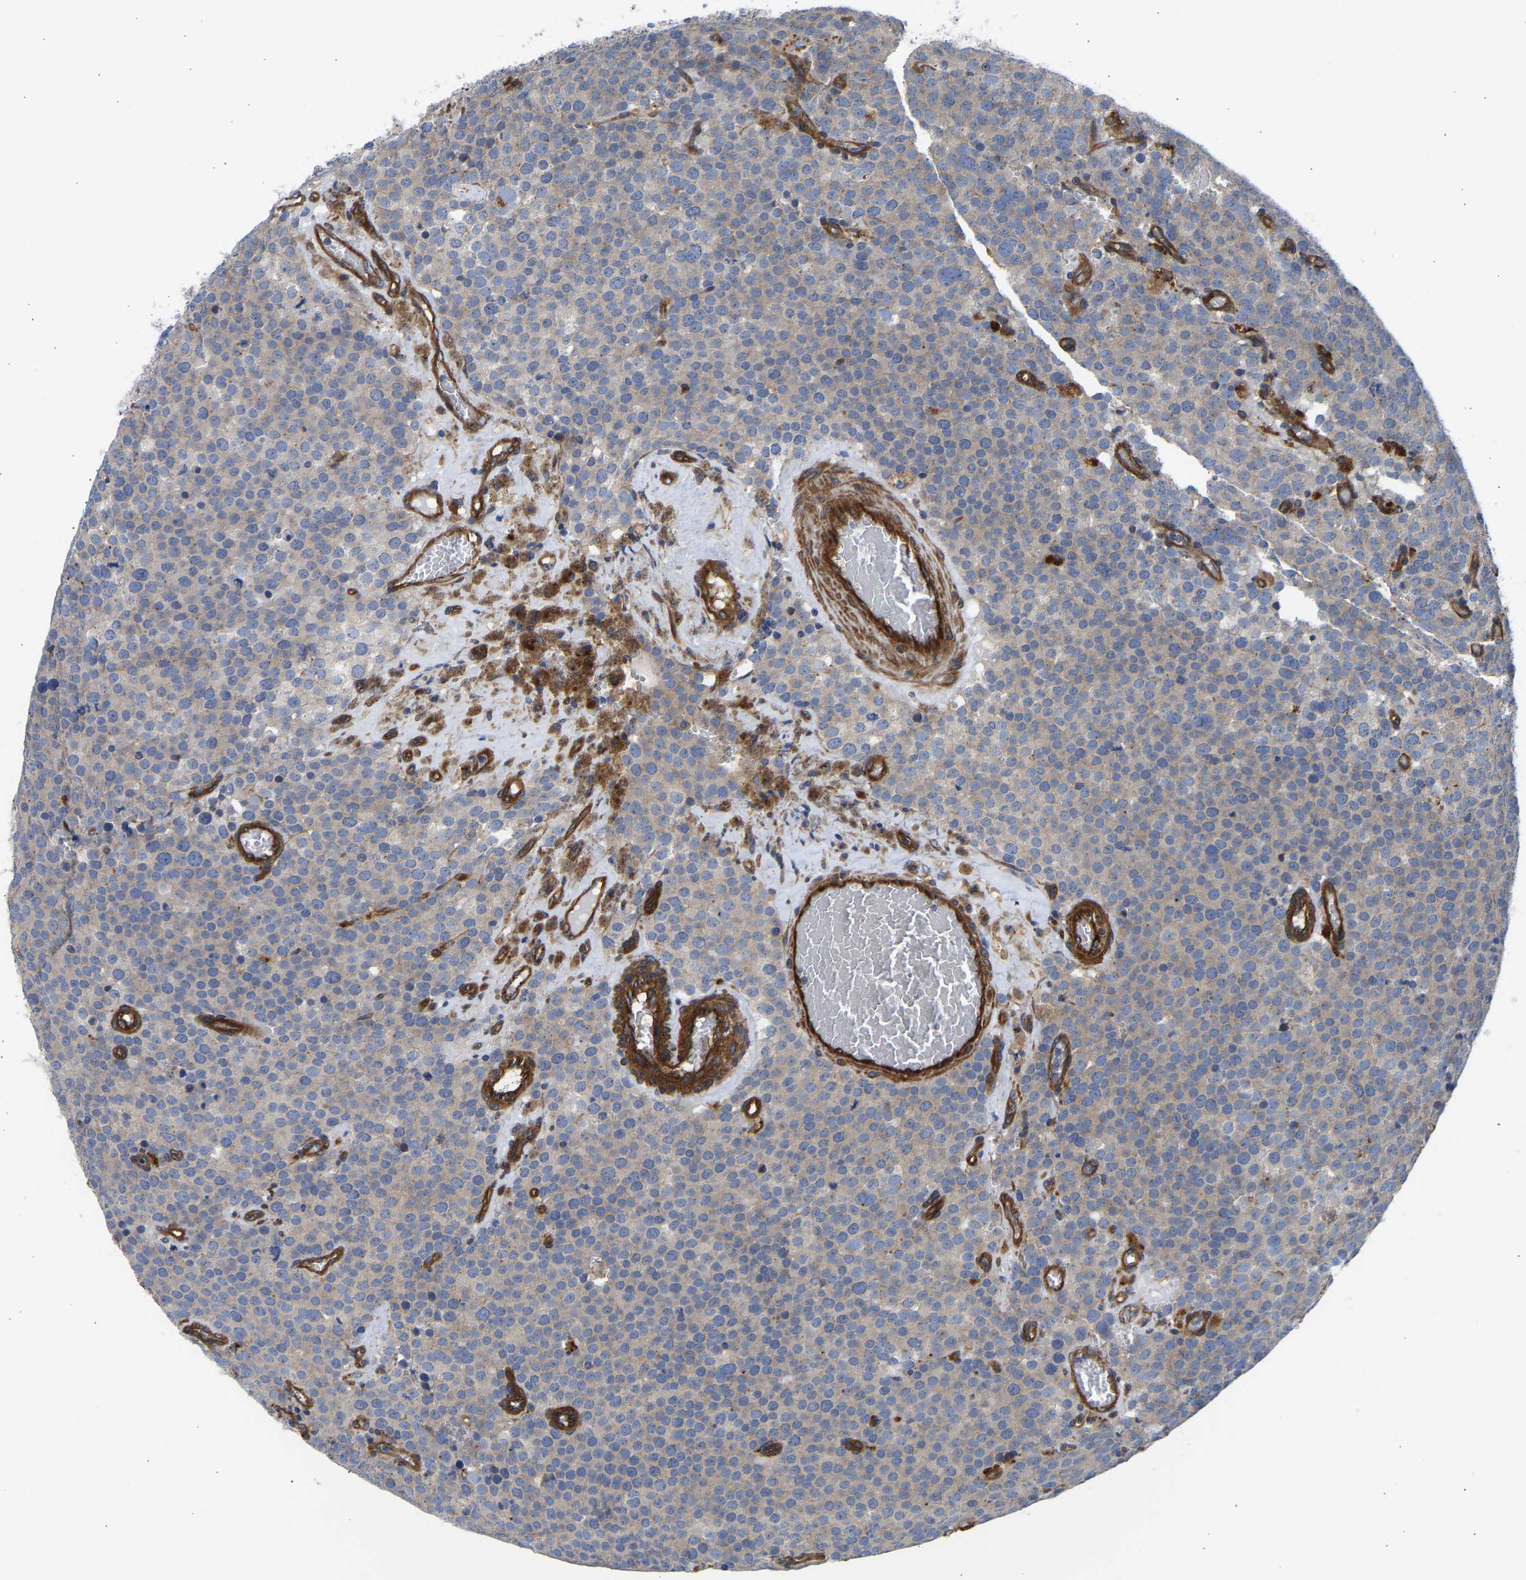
{"staining": {"intensity": "weak", "quantity": "25%-75%", "location": "cytoplasmic/membranous"}, "tissue": "testis cancer", "cell_type": "Tumor cells", "image_type": "cancer", "snomed": [{"axis": "morphology", "description": "Normal tissue, NOS"}, {"axis": "morphology", "description": "Seminoma, NOS"}, {"axis": "topography", "description": "Testis"}], "caption": "Approximately 25%-75% of tumor cells in testis seminoma demonstrate weak cytoplasmic/membranous protein staining as visualized by brown immunohistochemical staining.", "gene": "MYO1C", "patient": {"sex": "male", "age": 71}}